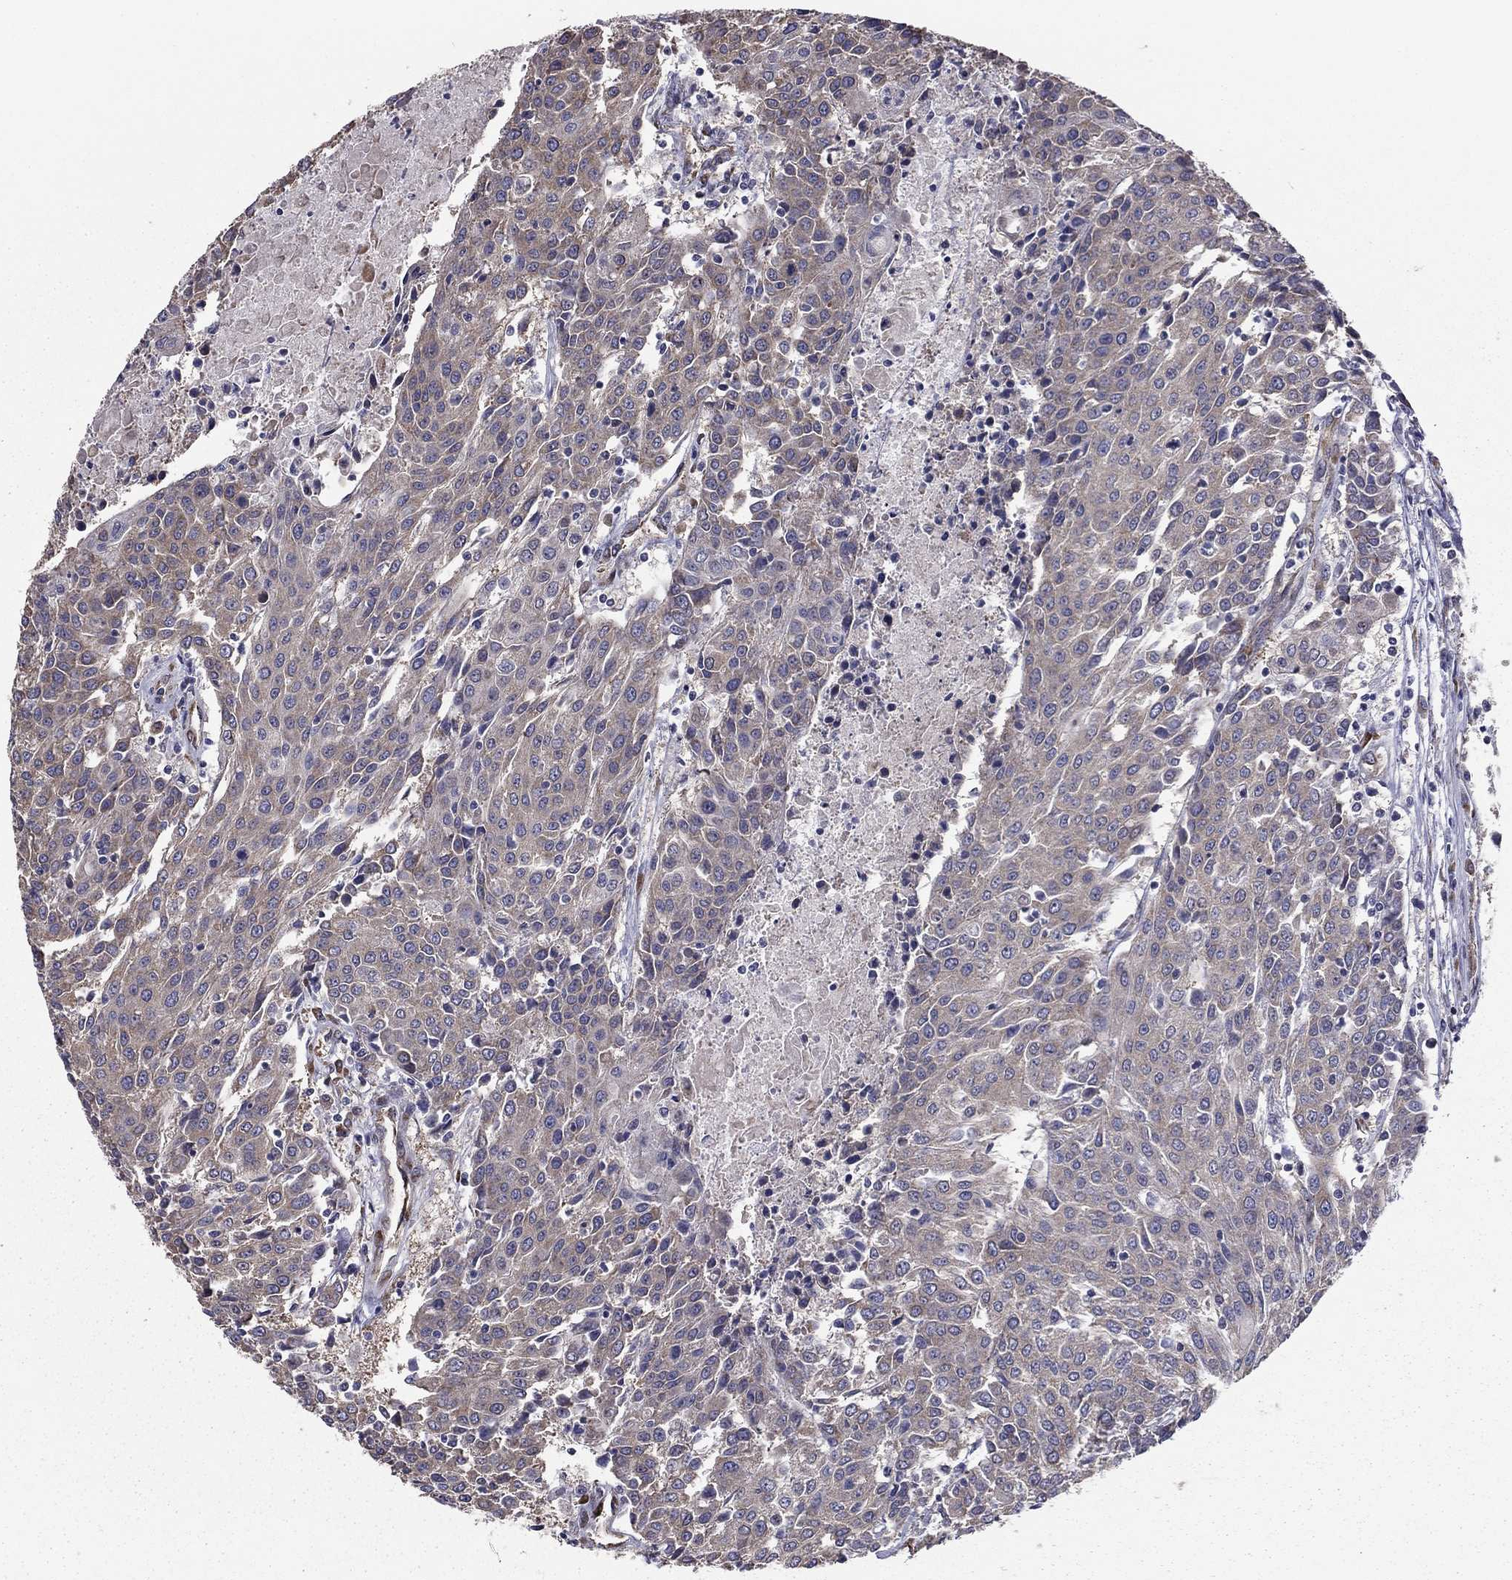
{"staining": {"intensity": "negative", "quantity": "none", "location": "none"}, "tissue": "urothelial cancer", "cell_type": "Tumor cells", "image_type": "cancer", "snomed": [{"axis": "morphology", "description": "Urothelial carcinoma, High grade"}, {"axis": "topography", "description": "Urinary bladder"}], "caption": "High magnification brightfield microscopy of high-grade urothelial carcinoma stained with DAB (brown) and counterstained with hematoxylin (blue): tumor cells show no significant staining. (DAB immunohistochemistry with hematoxylin counter stain).", "gene": "NKIRAS1", "patient": {"sex": "female", "age": 85}}